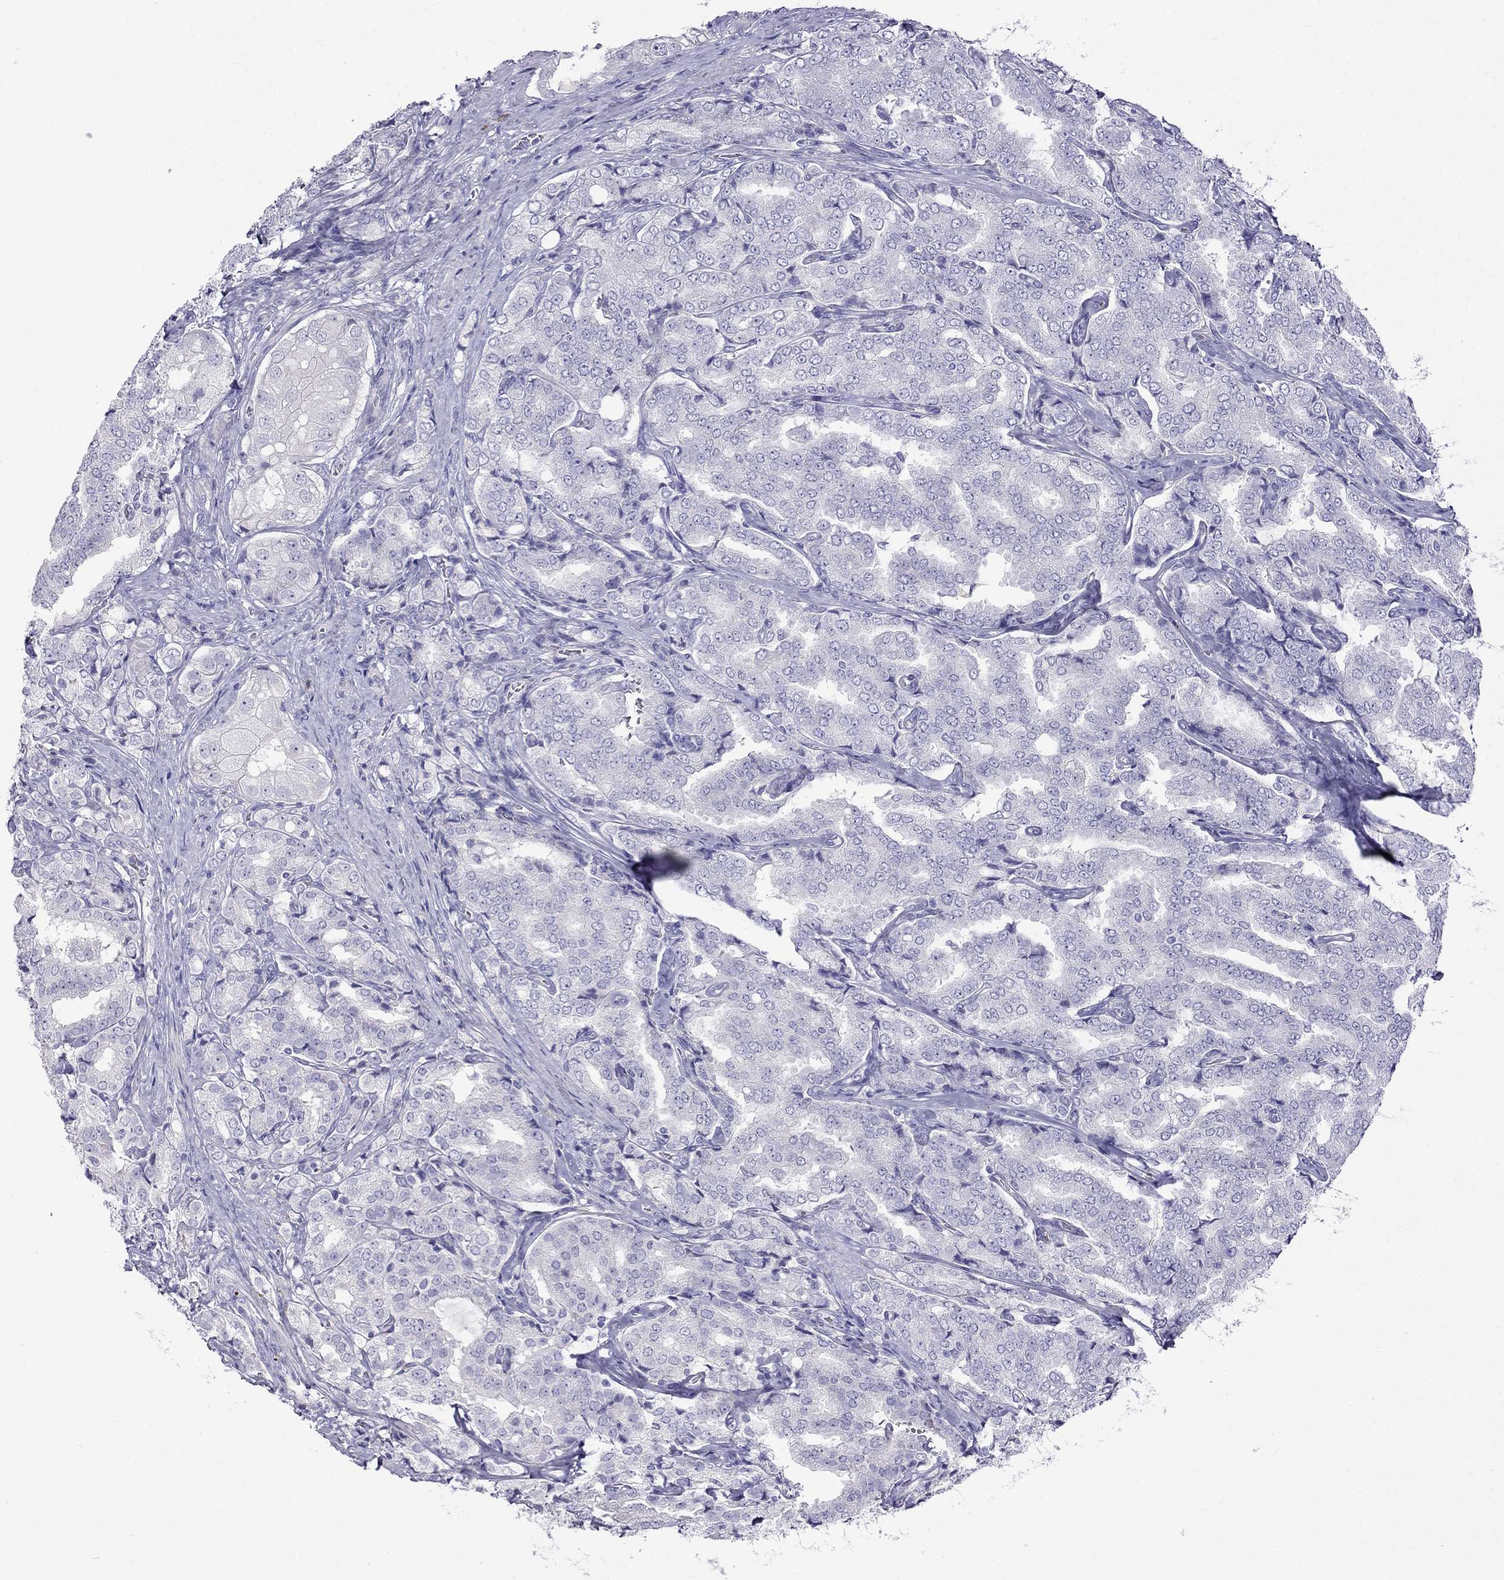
{"staining": {"intensity": "negative", "quantity": "none", "location": "none"}, "tissue": "prostate cancer", "cell_type": "Tumor cells", "image_type": "cancer", "snomed": [{"axis": "morphology", "description": "Adenocarcinoma, NOS"}, {"axis": "topography", "description": "Prostate"}], "caption": "DAB (3,3'-diaminobenzidine) immunohistochemical staining of prostate adenocarcinoma demonstrates no significant positivity in tumor cells.", "gene": "PATE1", "patient": {"sex": "male", "age": 65}}